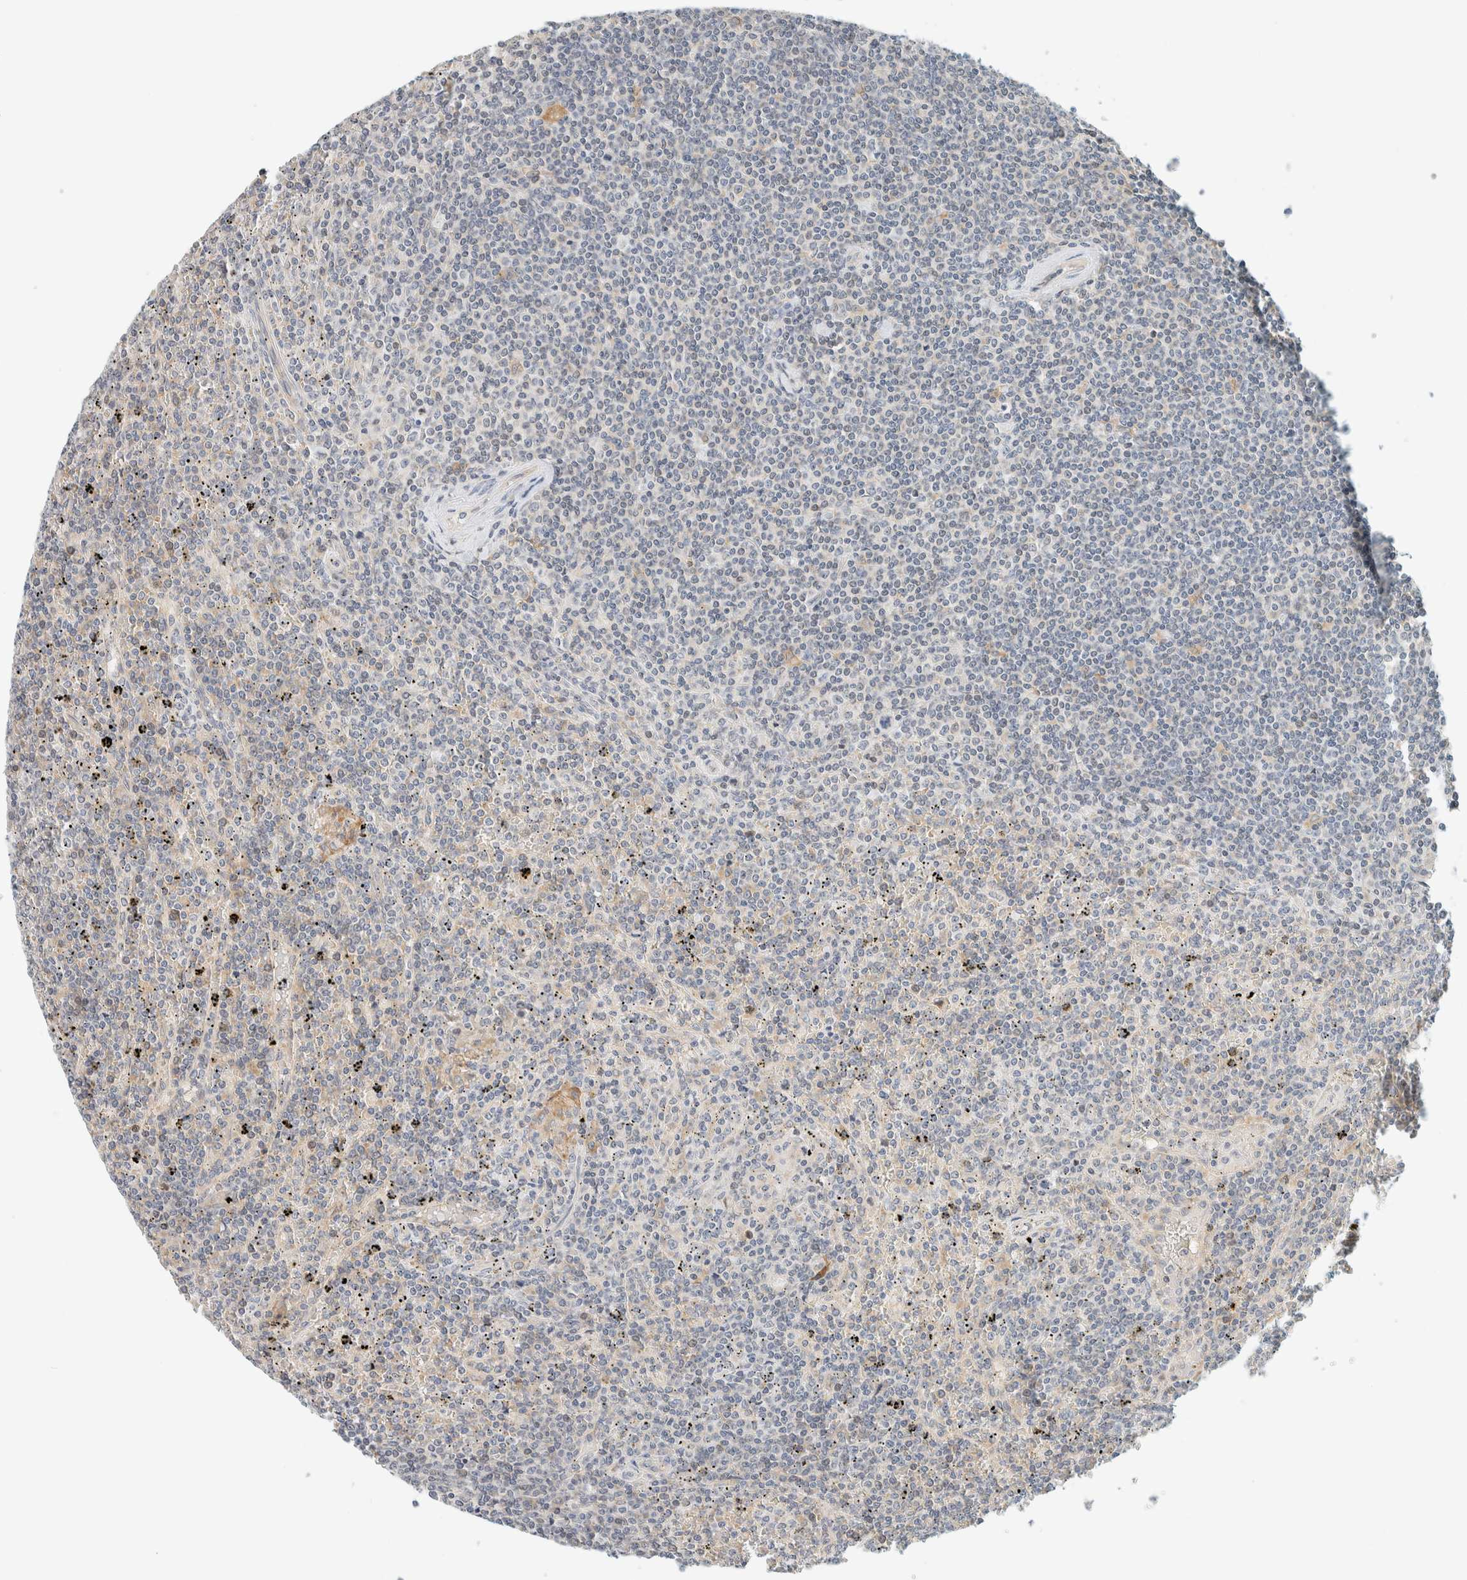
{"staining": {"intensity": "negative", "quantity": "none", "location": "none"}, "tissue": "lymphoma", "cell_type": "Tumor cells", "image_type": "cancer", "snomed": [{"axis": "morphology", "description": "Malignant lymphoma, non-Hodgkin's type, Low grade"}, {"axis": "topography", "description": "Spleen"}], "caption": "A high-resolution histopathology image shows immunohistochemistry (IHC) staining of lymphoma, which reveals no significant expression in tumor cells.", "gene": "SUMF2", "patient": {"sex": "female", "age": 19}}